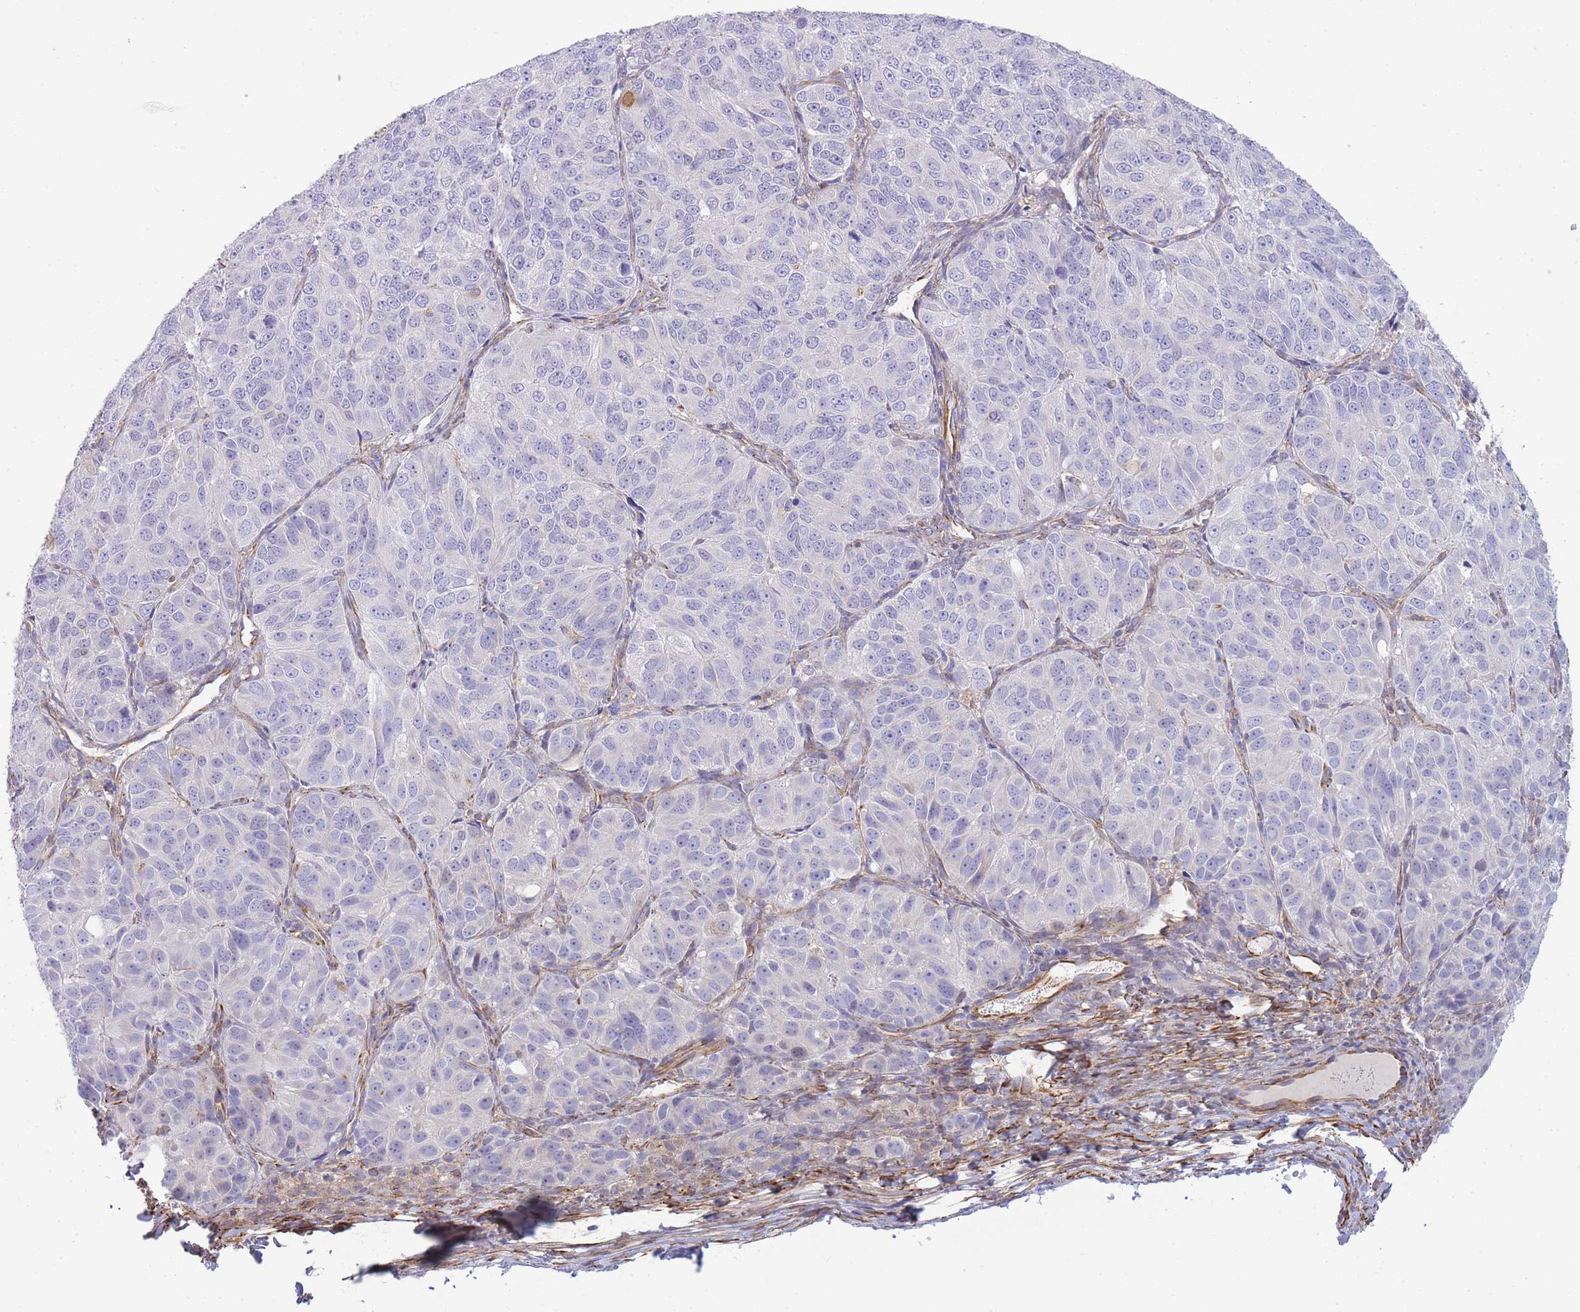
{"staining": {"intensity": "negative", "quantity": "none", "location": "none"}, "tissue": "ovarian cancer", "cell_type": "Tumor cells", "image_type": "cancer", "snomed": [{"axis": "morphology", "description": "Carcinoma, endometroid"}, {"axis": "topography", "description": "Ovary"}], "caption": "The IHC micrograph has no significant staining in tumor cells of endometroid carcinoma (ovarian) tissue.", "gene": "ECPAS", "patient": {"sex": "female", "age": 51}}